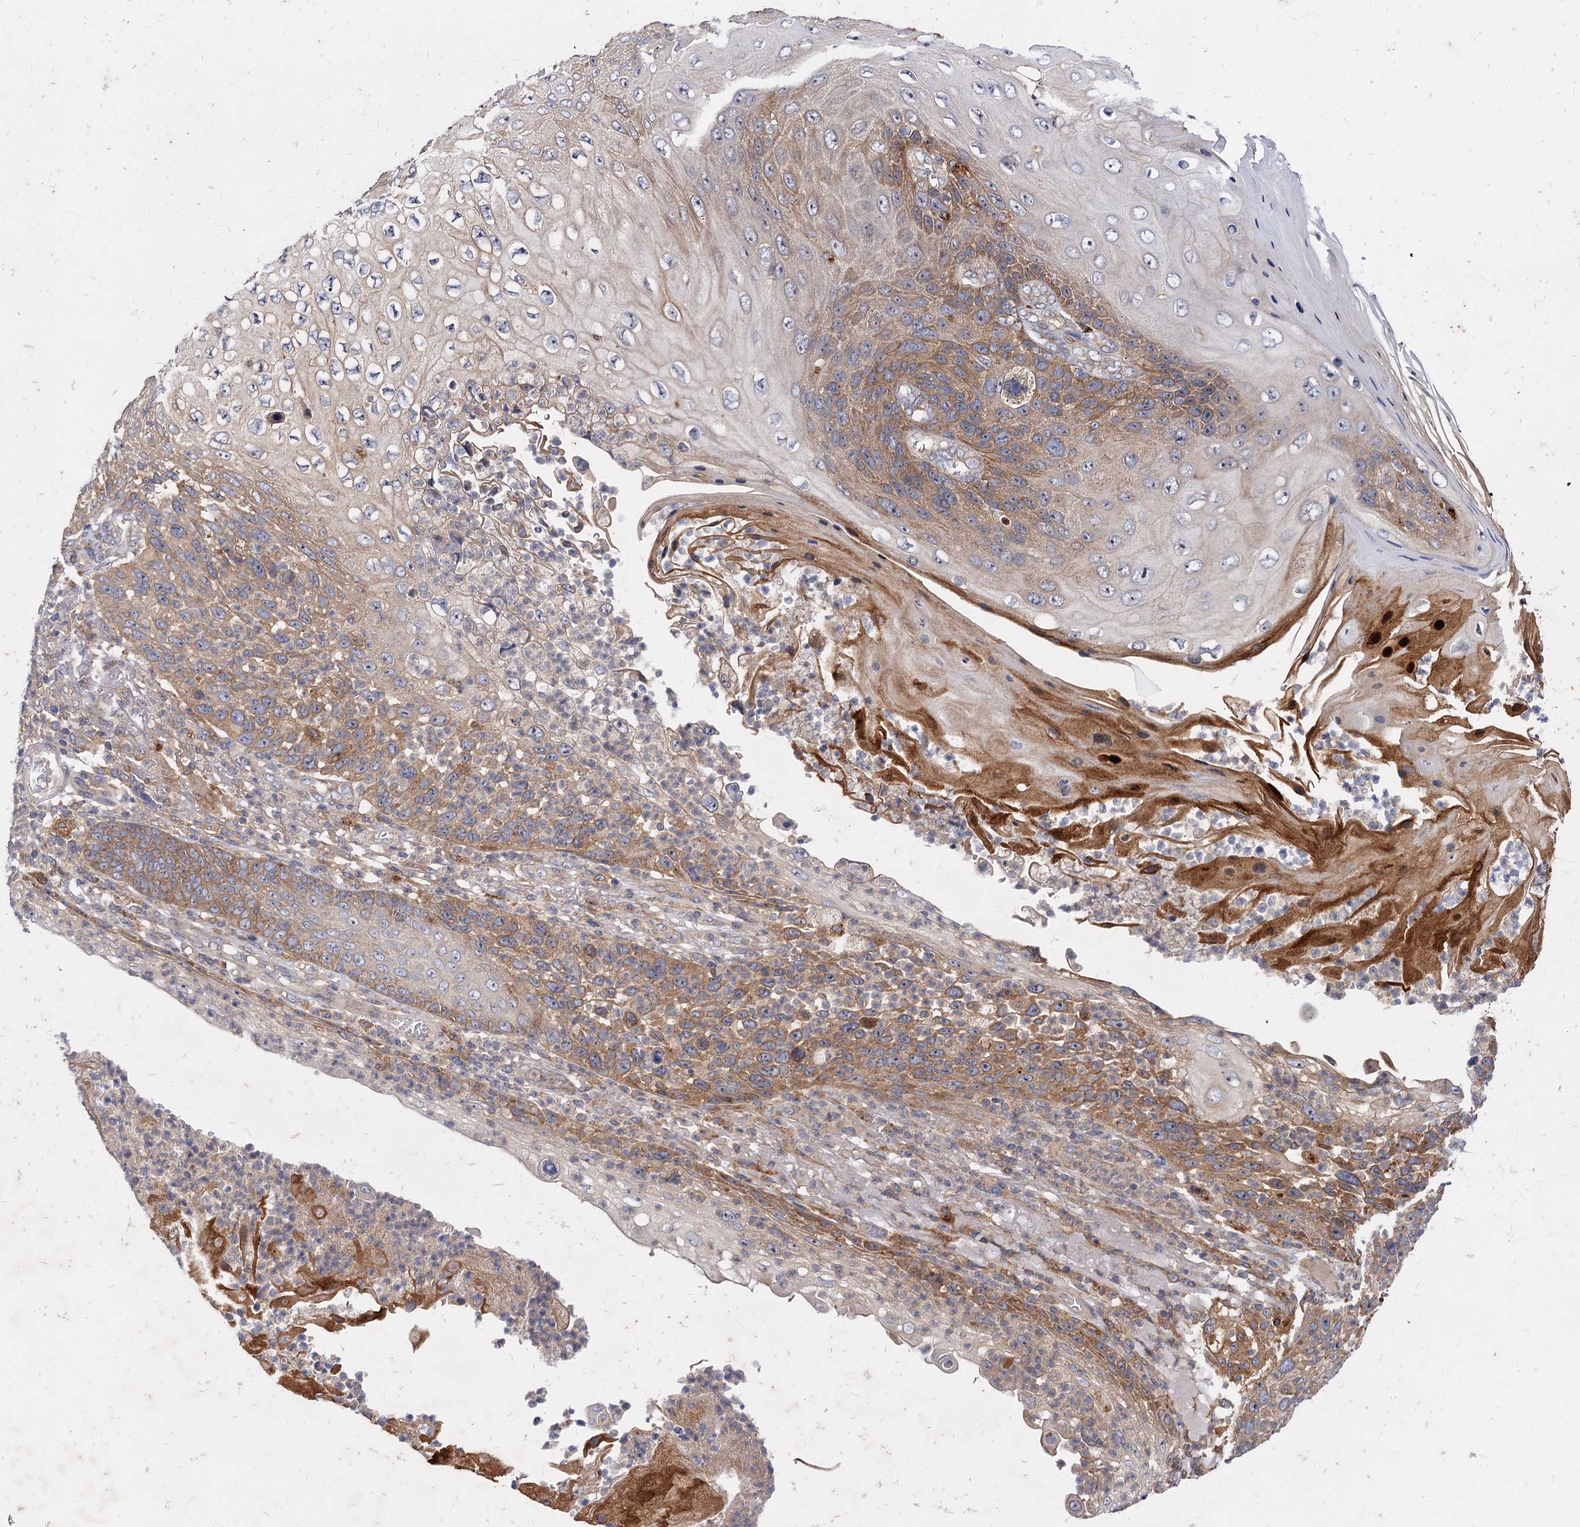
{"staining": {"intensity": "moderate", "quantity": ">75%", "location": "cytoplasmic/membranous"}, "tissue": "skin cancer", "cell_type": "Tumor cells", "image_type": "cancer", "snomed": [{"axis": "morphology", "description": "Squamous cell carcinoma, NOS"}, {"axis": "topography", "description": "Skin"}], "caption": "Tumor cells reveal medium levels of moderate cytoplasmic/membranous positivity in about >75% of cells in skin squamous cell carcinoma.", "gene": "PATL1", "patient": {"sex": "female", "age": 88}}